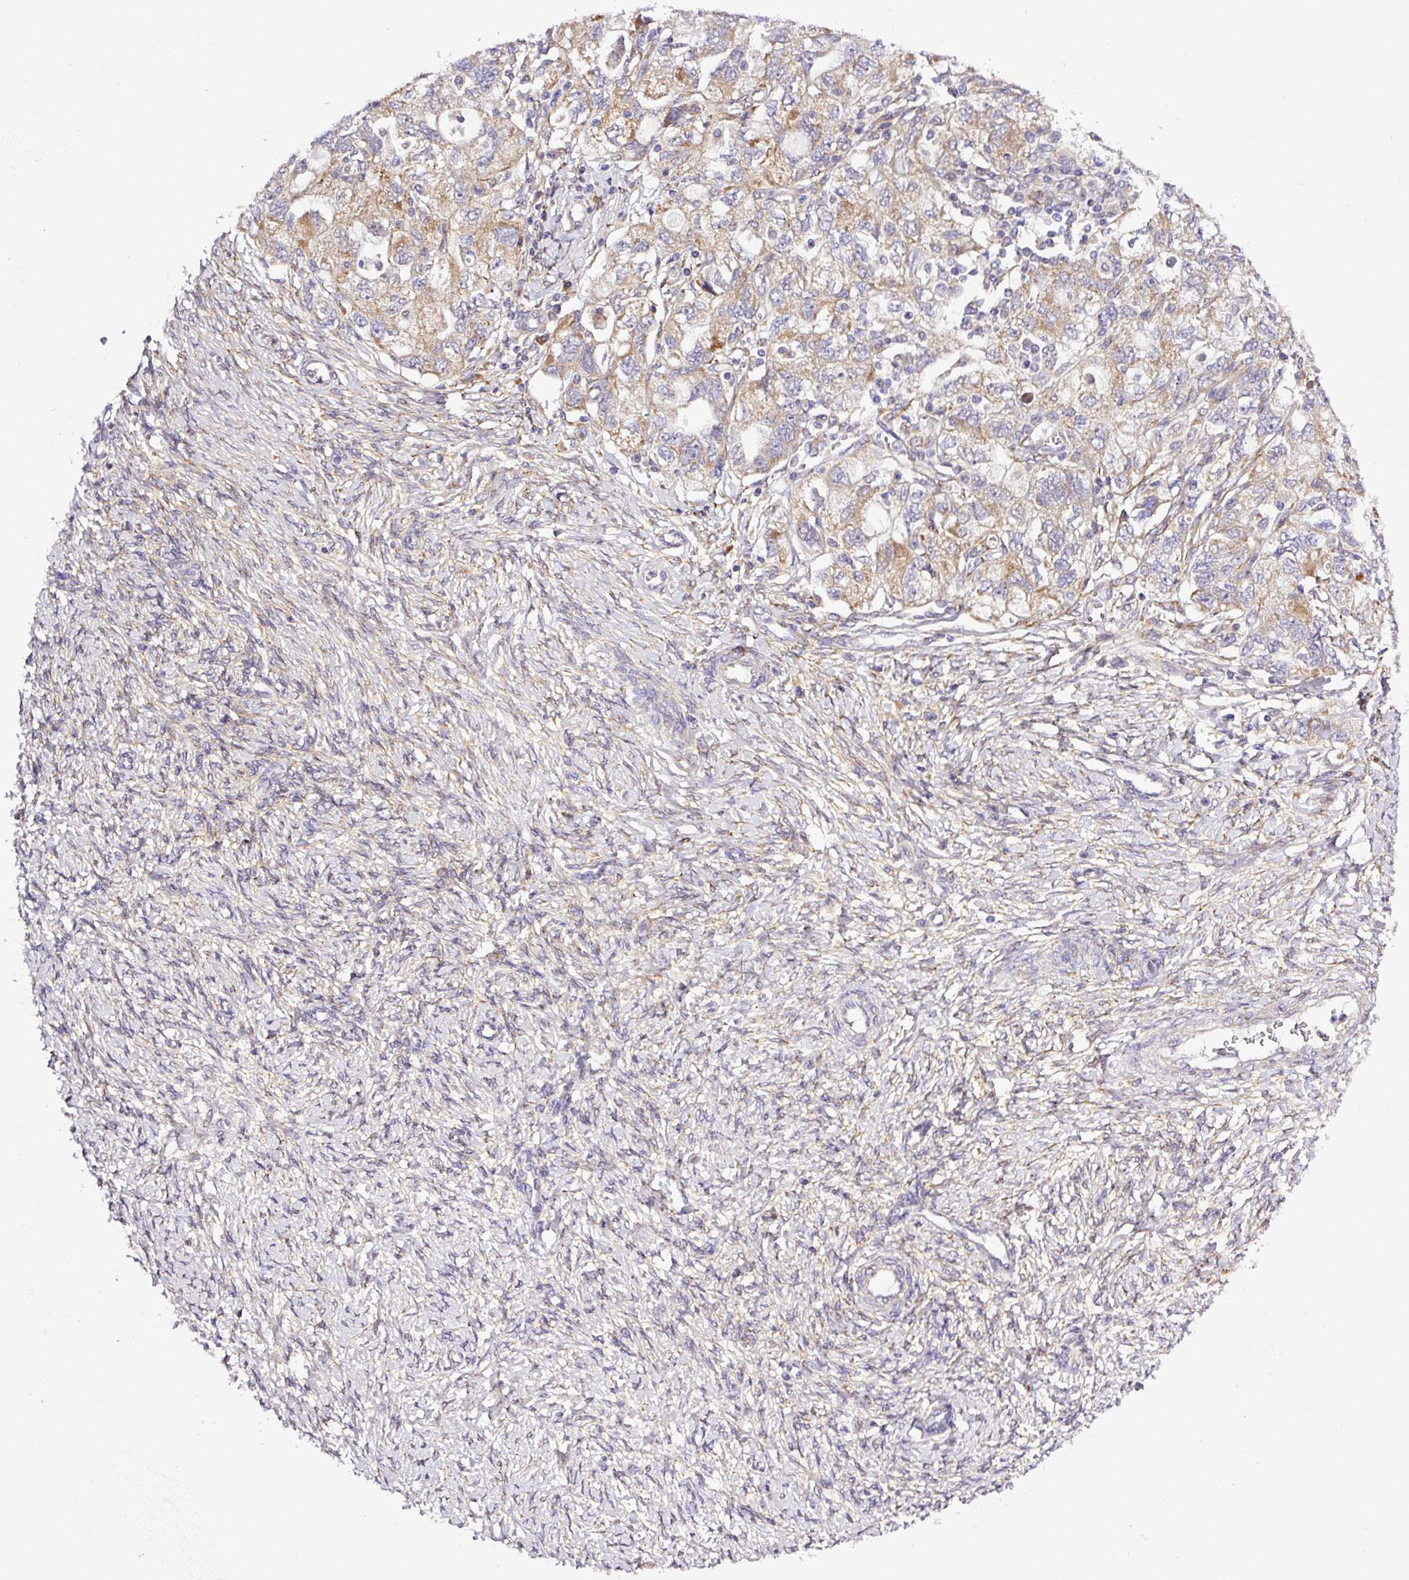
{"staining": {"intensity": "weak", "quantity": ">75%", "location": "cytoplasmic/membranous"}, "tissue": "ovarian cancer", "cell_type": "Tumor cells", "image_type": "cancer", "snomed": [{"axis": "morphology", "description": "Carcinoma, NOS"}, {"axis": "morphology", "description": "Cystadenocarcinoma, serous, NOS"}, {"axis": "topography", "description": "Ovary"}], "caption": "Tumor cells demonstrate low levels of weak cytoplasmic/membranous expression in approximately >75% of cells in human ovarian cancer (serous cystadenocarcinoma). The protein of interest is shown in brown color, while the nuclei are stained blue.", "gene": "TM2D2", "patient": {"sex": "female", "age": 69}}